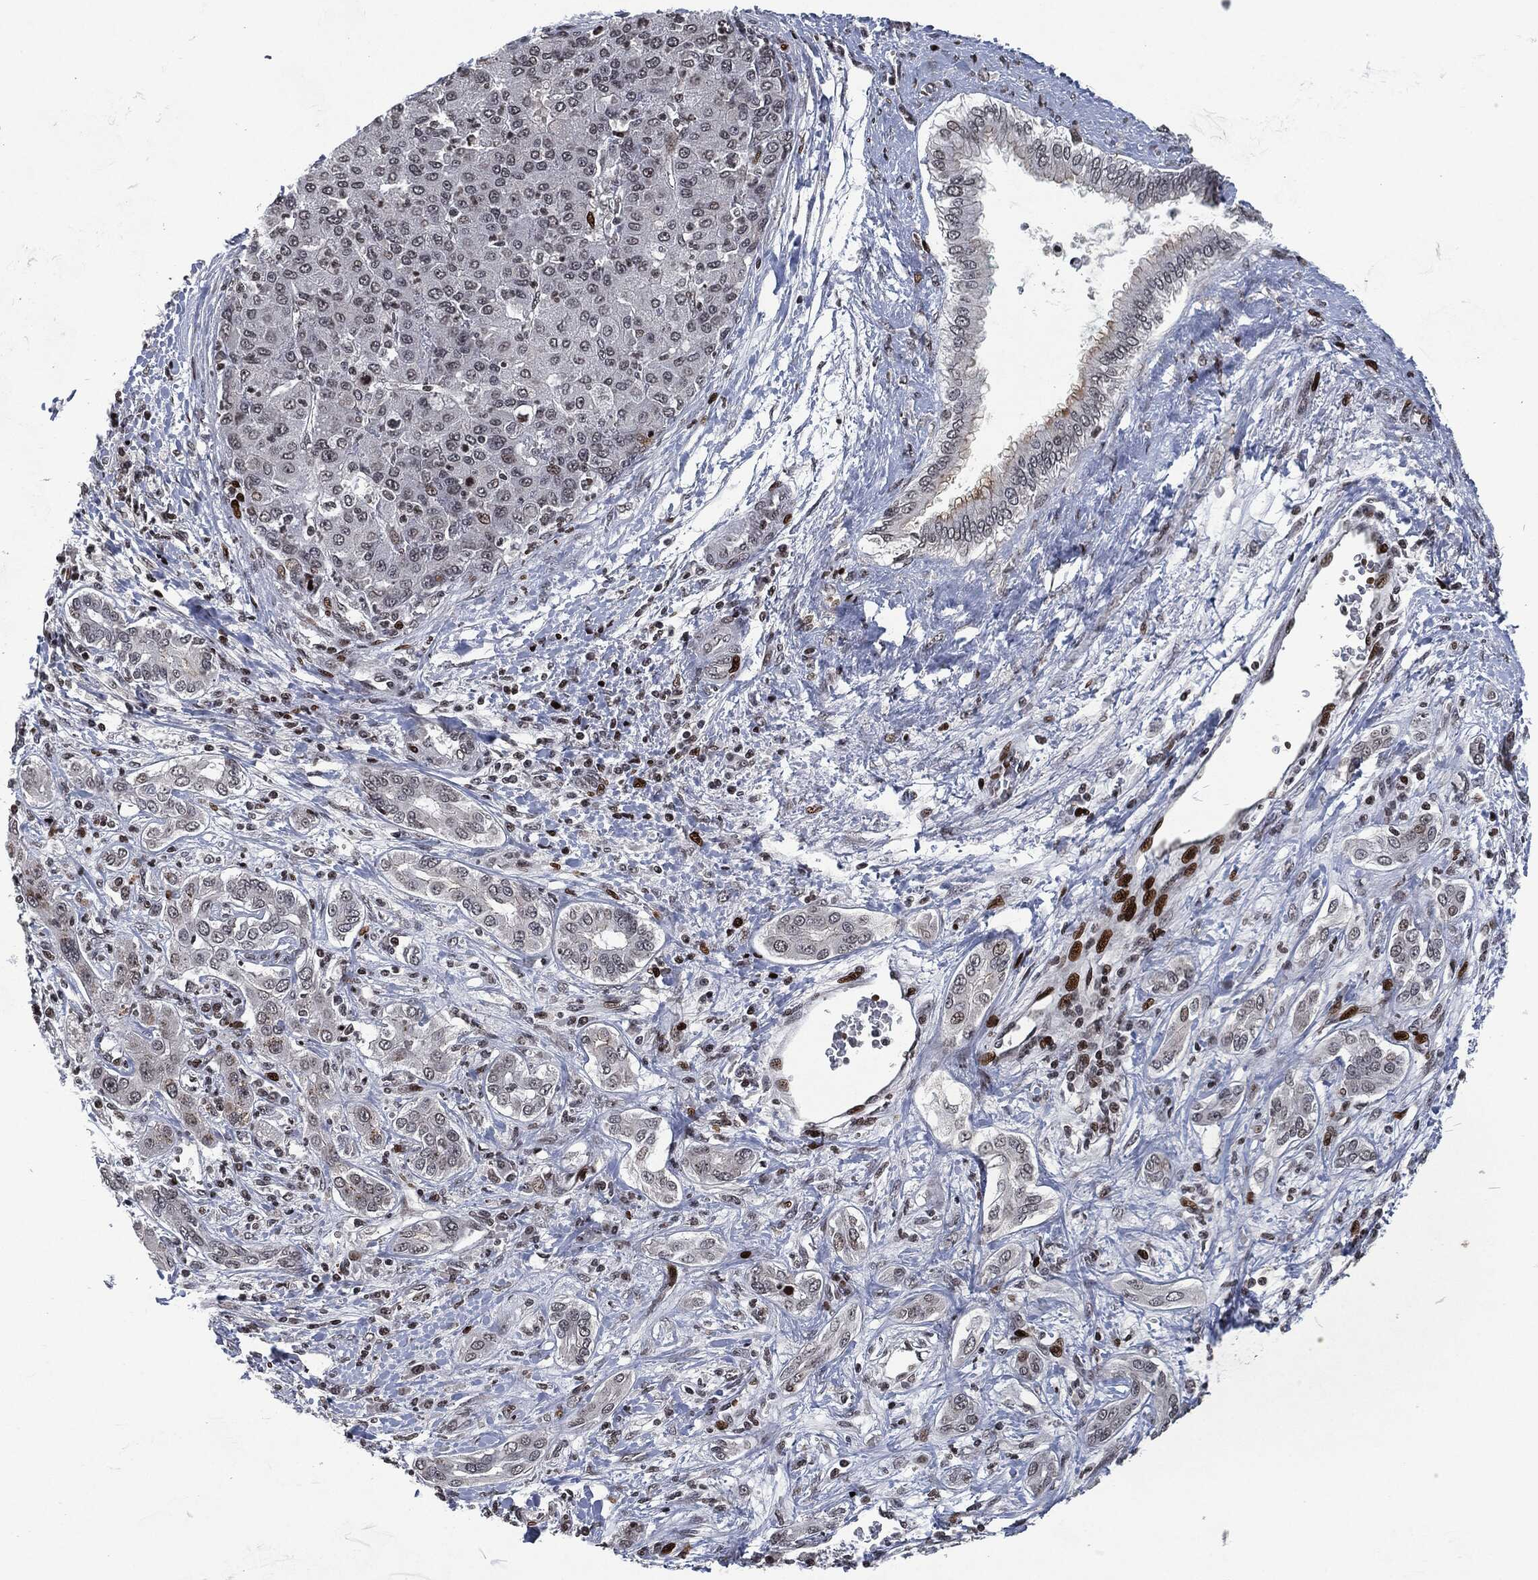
{"staining": {"intensity": "negative", "quantity": "none", "location": "none"}, "tissue": "liver cancer", "cell_type": "Tumor cells", "image_type": "cancer", "snomed": [{"axis": "morphology", "description": "Carcinoma, Hepatocellular, NOS"}, {"axis": "topography", "description": "Liver"}], "caption": "Immunohistochemistry (IHC) photomicrograph of neoplastic tissue: human liver hepatocellular carcinoma stained with DAB displays no significant protein expression in tumor cells.", "gene": "EGFR", "patient": {"sex": "male", "age": 65}}